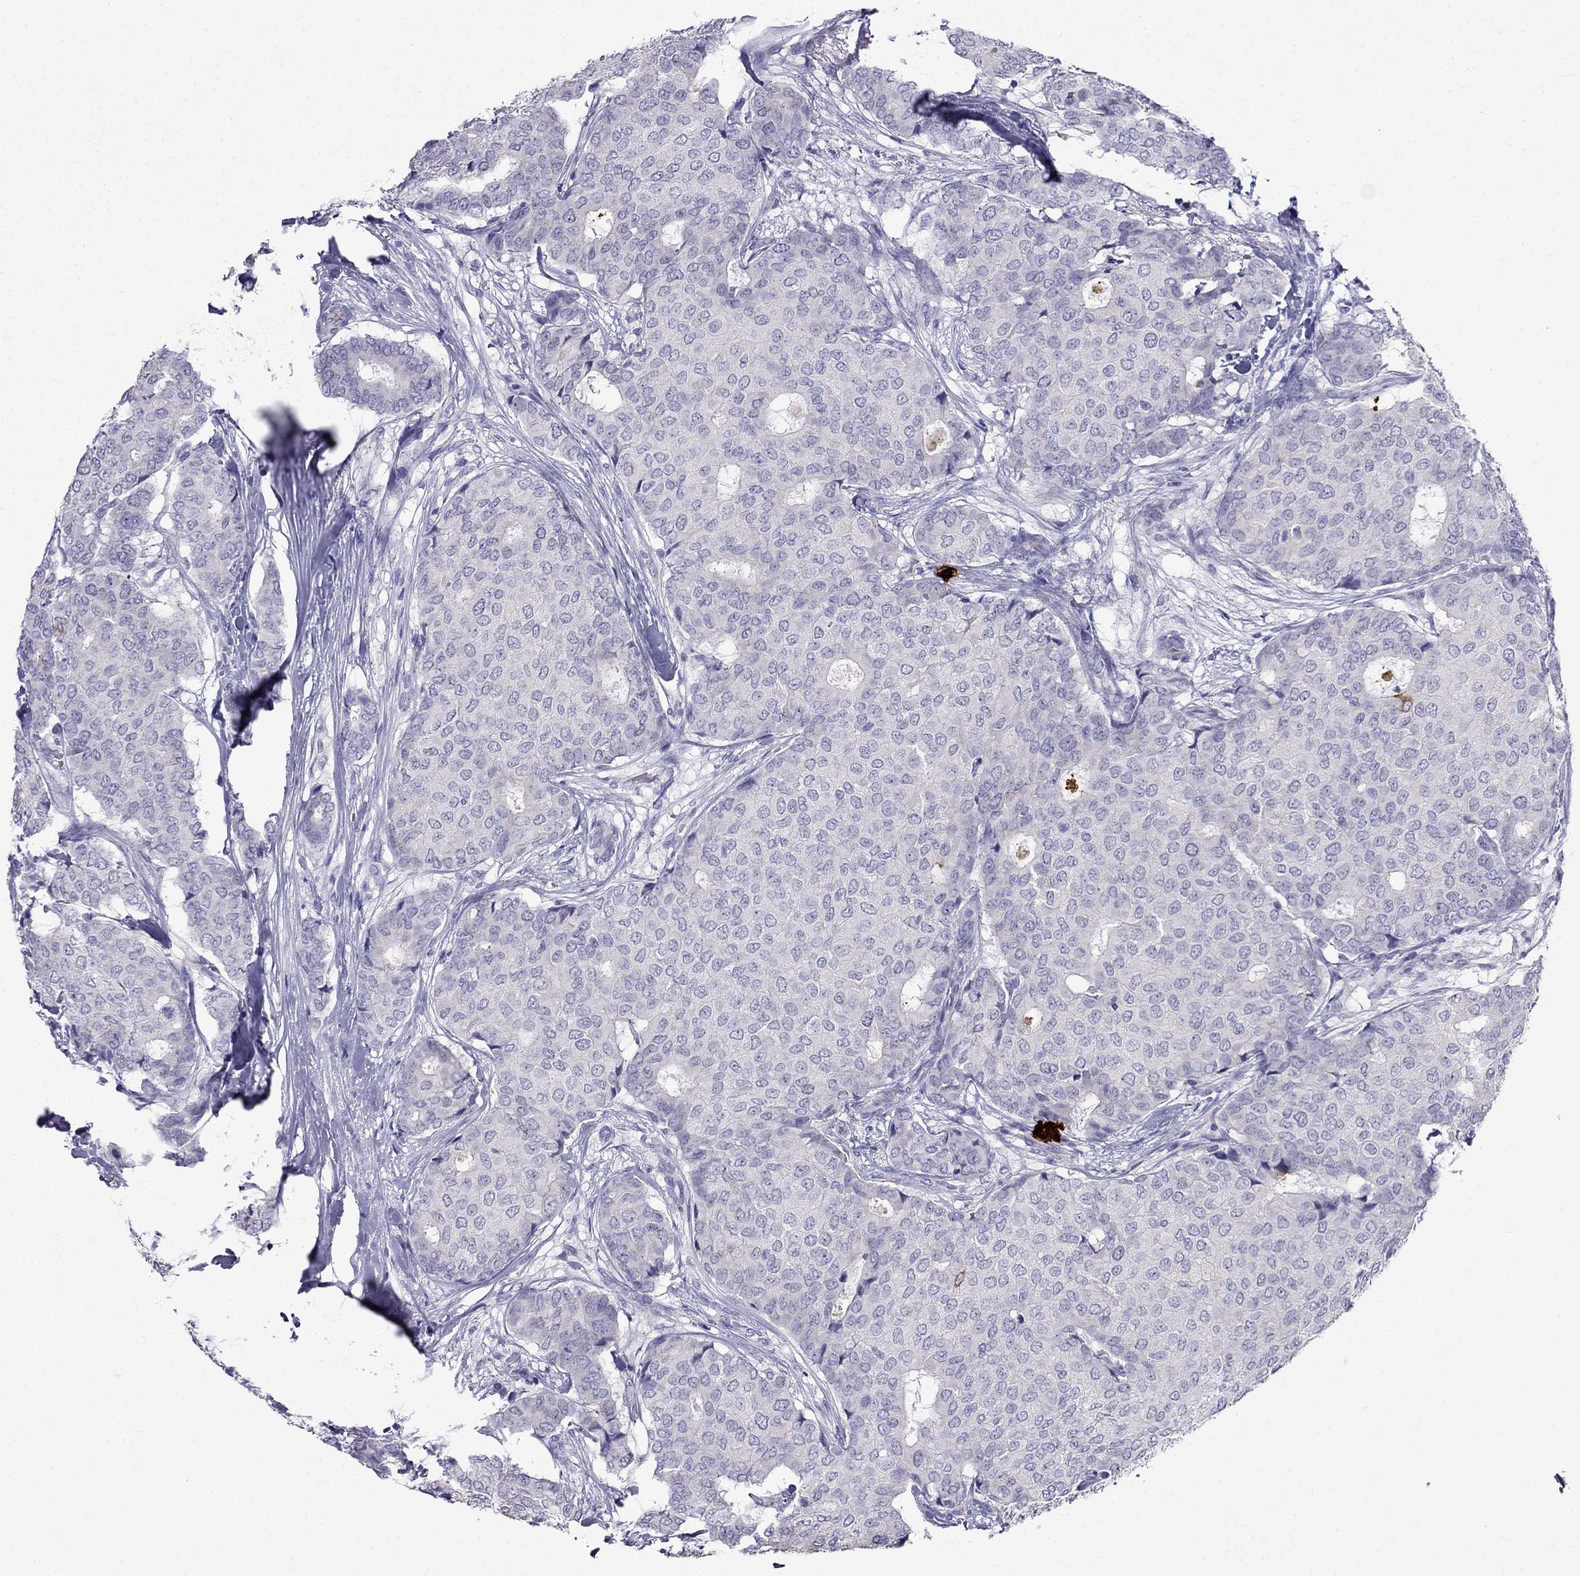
{"staining": {"intensity": "negative", "quantity": "none", "location": "none"}, "tissue": "breast cancer", "cell_type": "Tumor cells", "image_type": "cancer", "snomed": [{"axis": "morphology", "description": "Duct carcinoma"}, {"axis": "topography", "description": "Breast"}], "caption": "This is an IHC micrograph of invasive ductal carcinoma (breast). There is no positivity in tumor cells.", "gene": "MGP", "patient": {"sex": "female", "age": 75}}